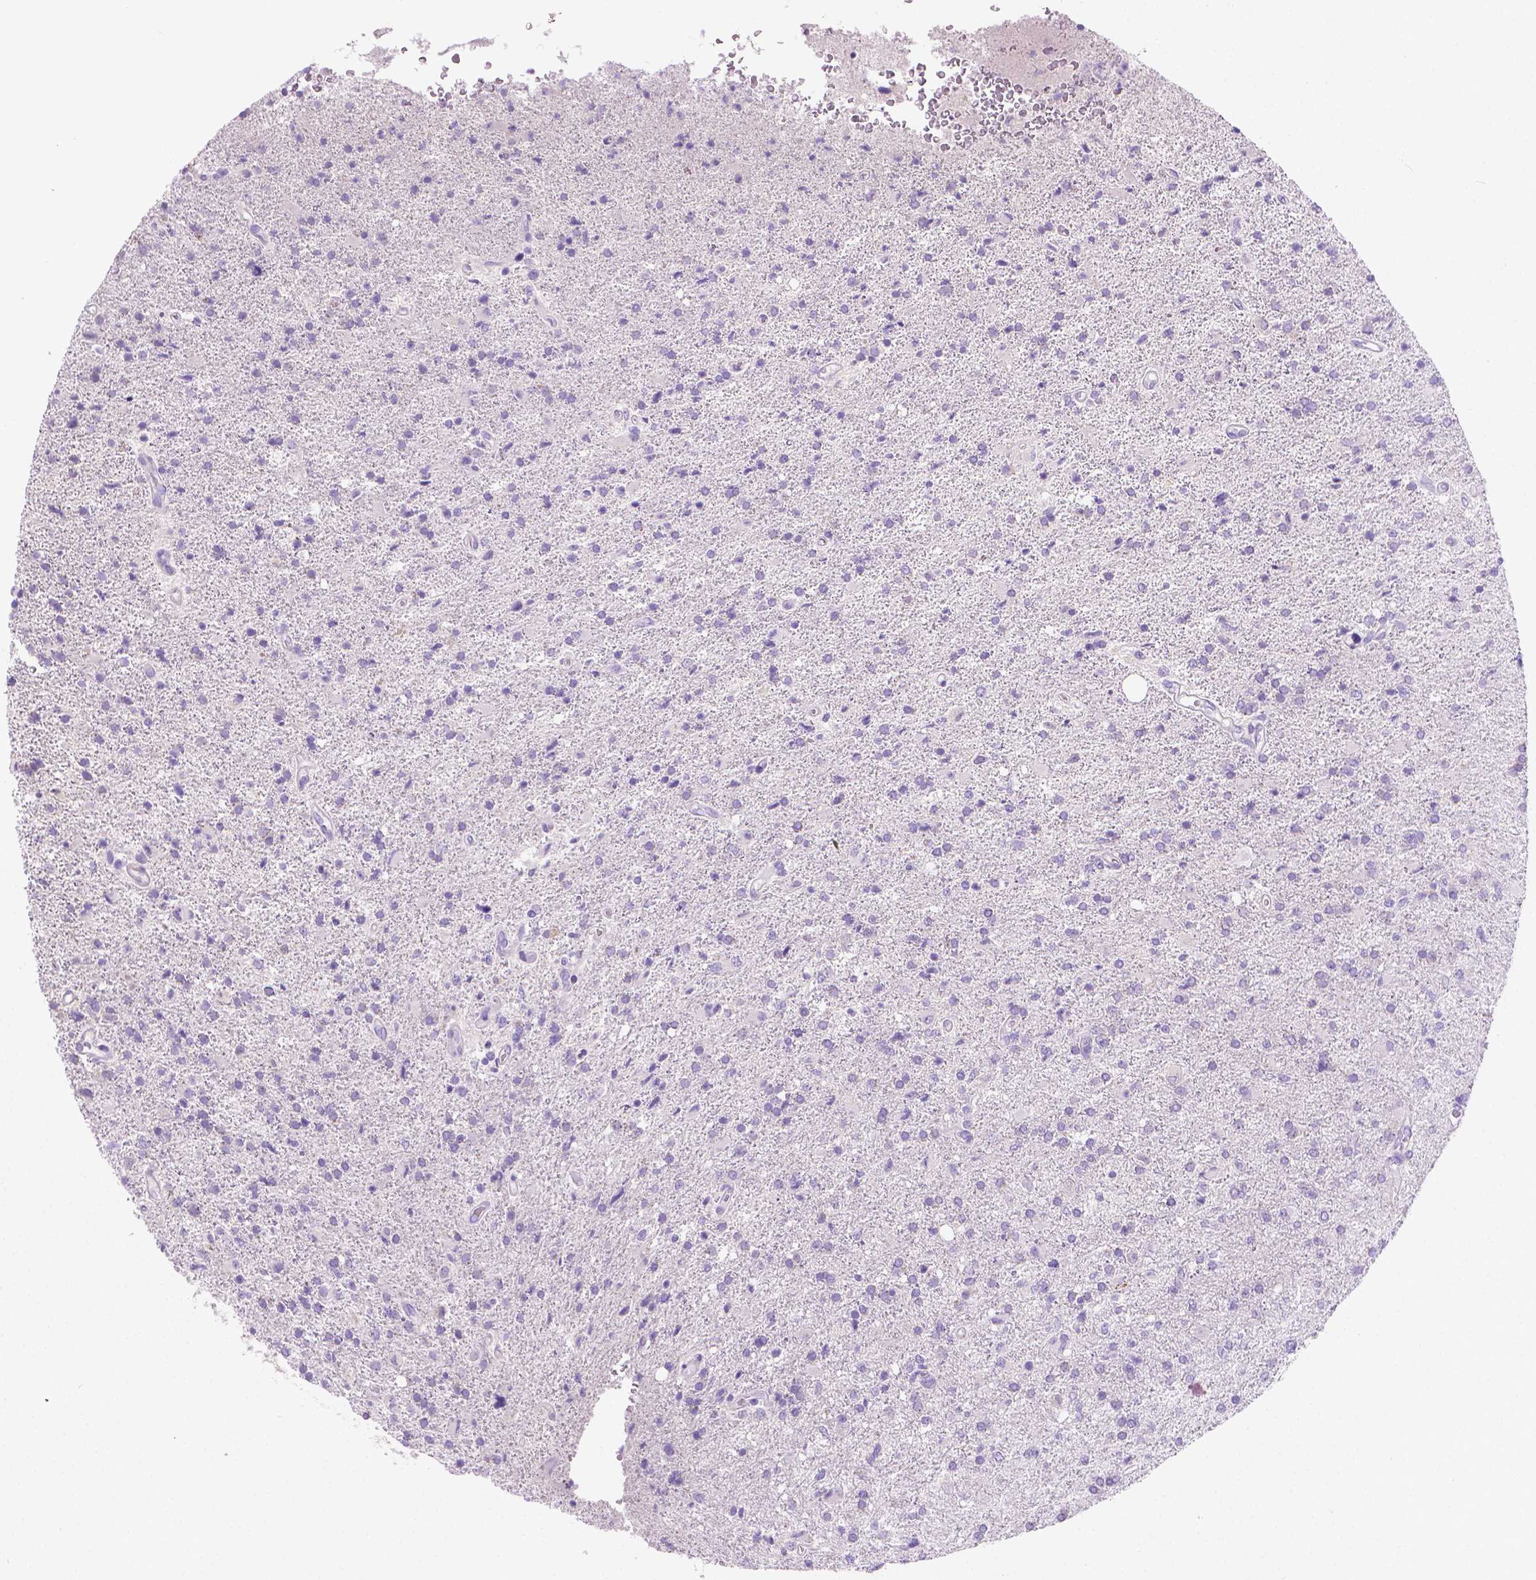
{"staining": {"intensity": "negative", "quantity": "none", "location": "none"}, "tissue": "glioma", "cell_type": "Tumor cells", "image_type": "cancer", "snomed": [{"axis": "morphology", "description": "Glioma, malignant, High grade"}, {"axis": "topography", "description": "Cerebral cortex"}], "caption": "A histopathology image of glioma stained for a protein shows no brown staining in tumor cells. The staining was performed using DAB to visualize the protein expression in brown, while the nuclei were stained in blue with hematoxylin (Magnification: 20x).", "gene": "FASN", "patient": {"sex": "male", "age": 70}}